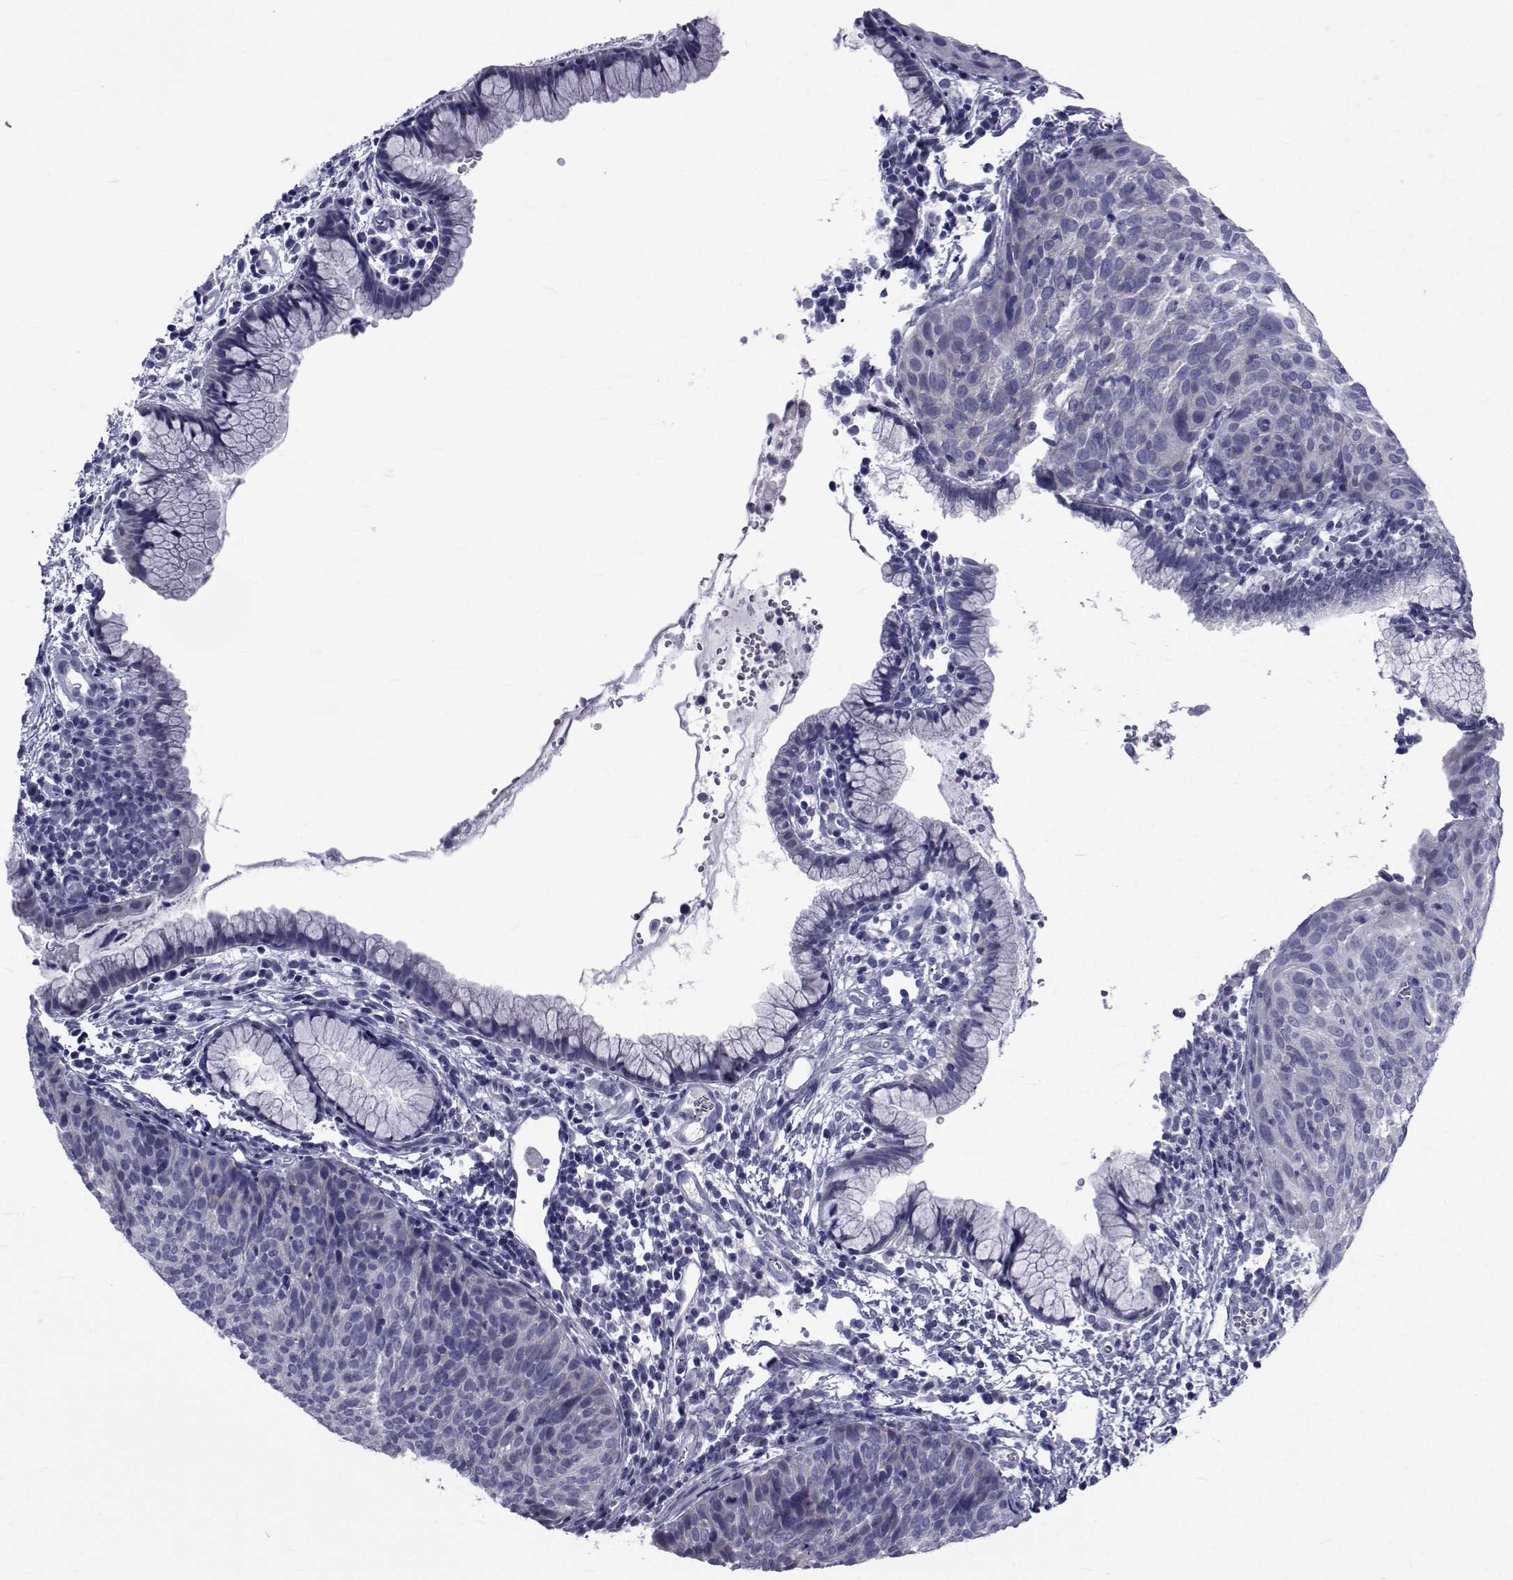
{"staining": {"intensity": "negative", "quantity": "none", "location": "none"}, "tissue": "cervical cancer", "cell_type": "Tumor cells", "image_type": "cancer", "snomed": [{"axis": "morphology", "description": "Squamous cell carcinoma, NOS"}, {"axis": "topography", "description": "Cervix"}], "caption": "High power microscopy photomicrograph of an immunohistochemistry image of cervical cancer (squamous cell carcinoma), revealing no significant expression in tumor cells.", "gene": "GKAP1", "patient": {"sex": "female", "age": 39}}